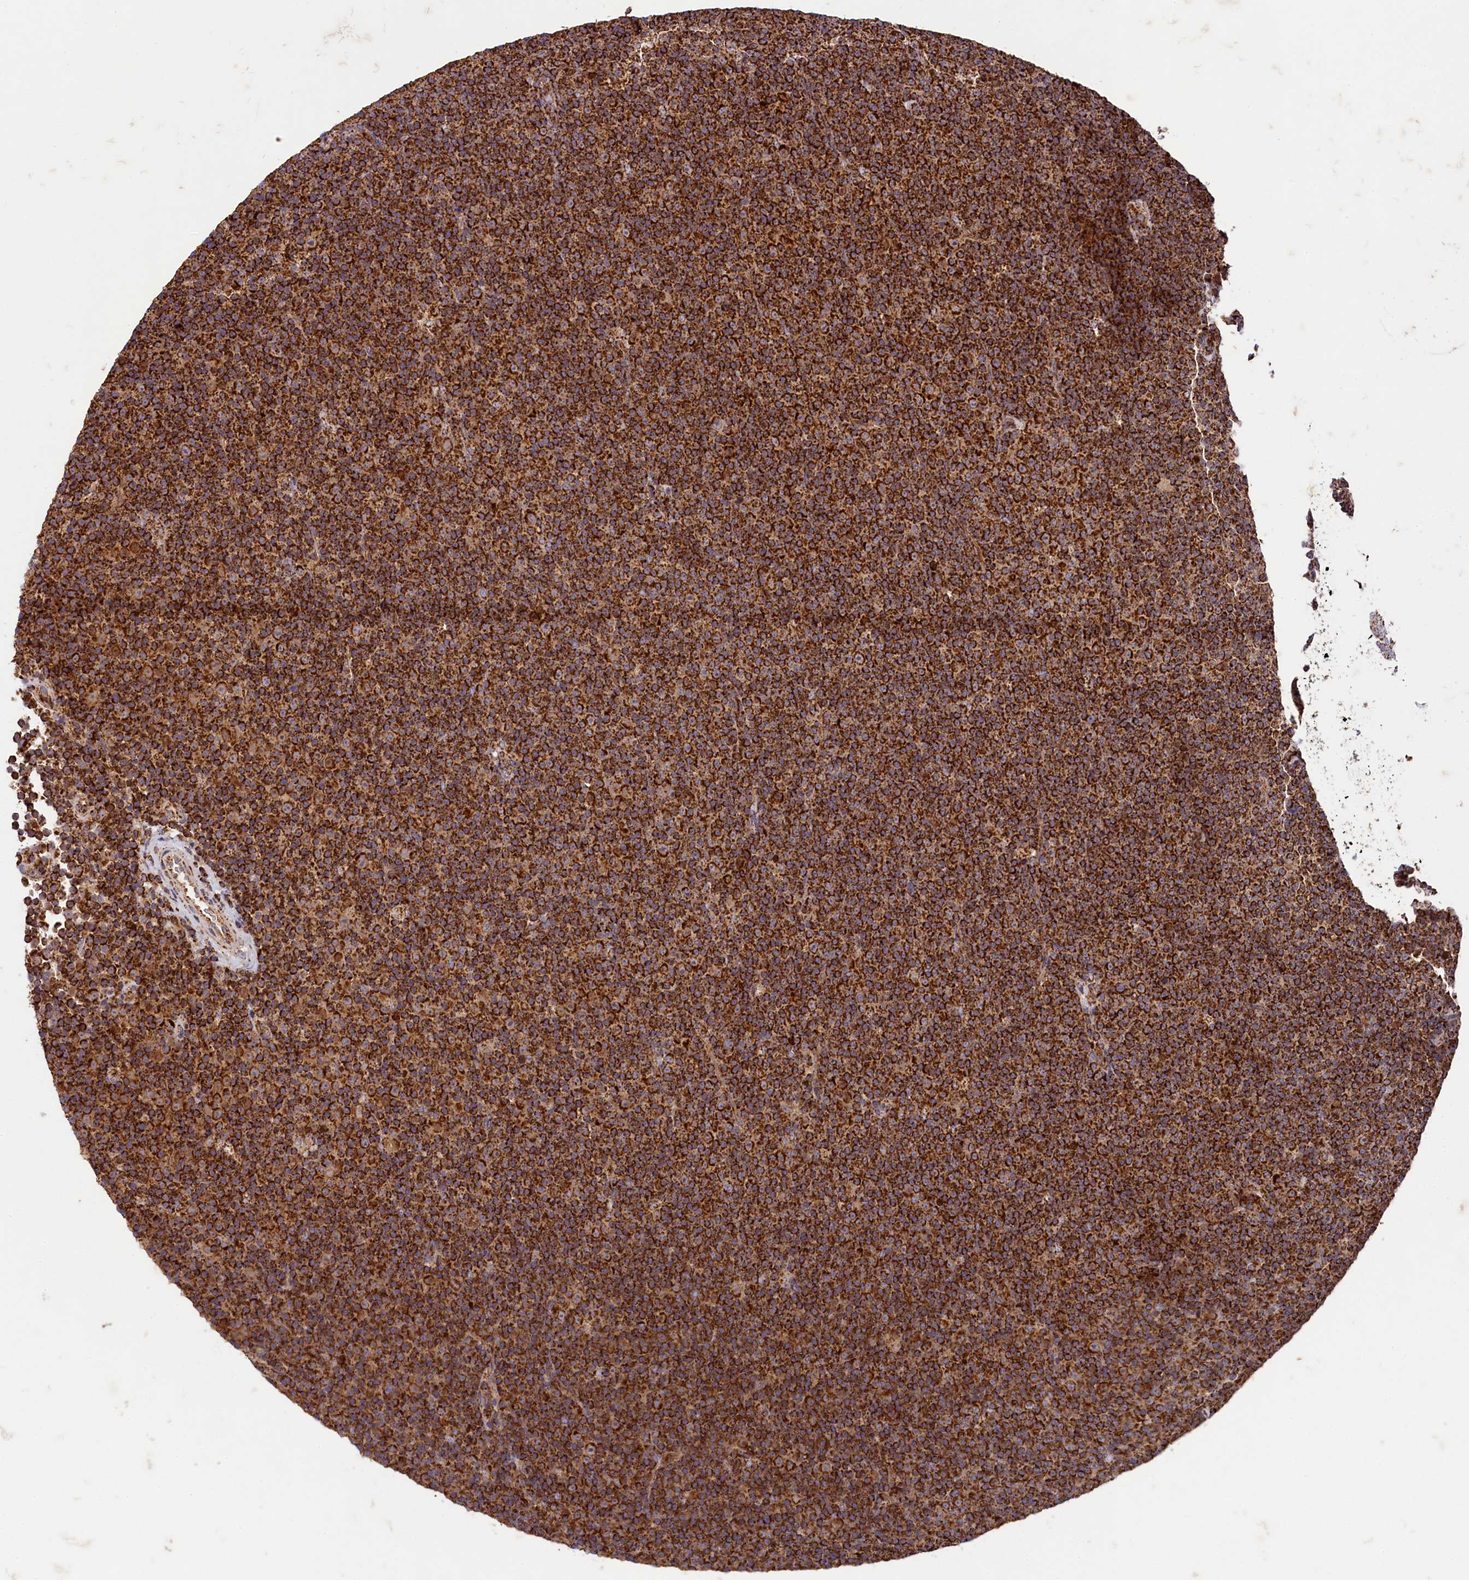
{"staining": {"intensity": "strong", "quantity": ">75%", "location": "cytoplasmic/membranous"}, "tissue": "lymphoma", "cell_type": "Tumor cells", "image_type": "cancer", "snomed": [{"axis": "morphology", "description": "Malignant lymphoma, non-Hodgkin's type, Low grade"}, {"axis": "topography", "description": "Lymph node"}], "caption": "Lymphoma stained with DAB IHC shows high levels of strong cytoplasmic/membranous positivity in approximately >75% of tumor cells.", "gene": "CLYBL", "patient": {"sex": "female", "age": 67}}